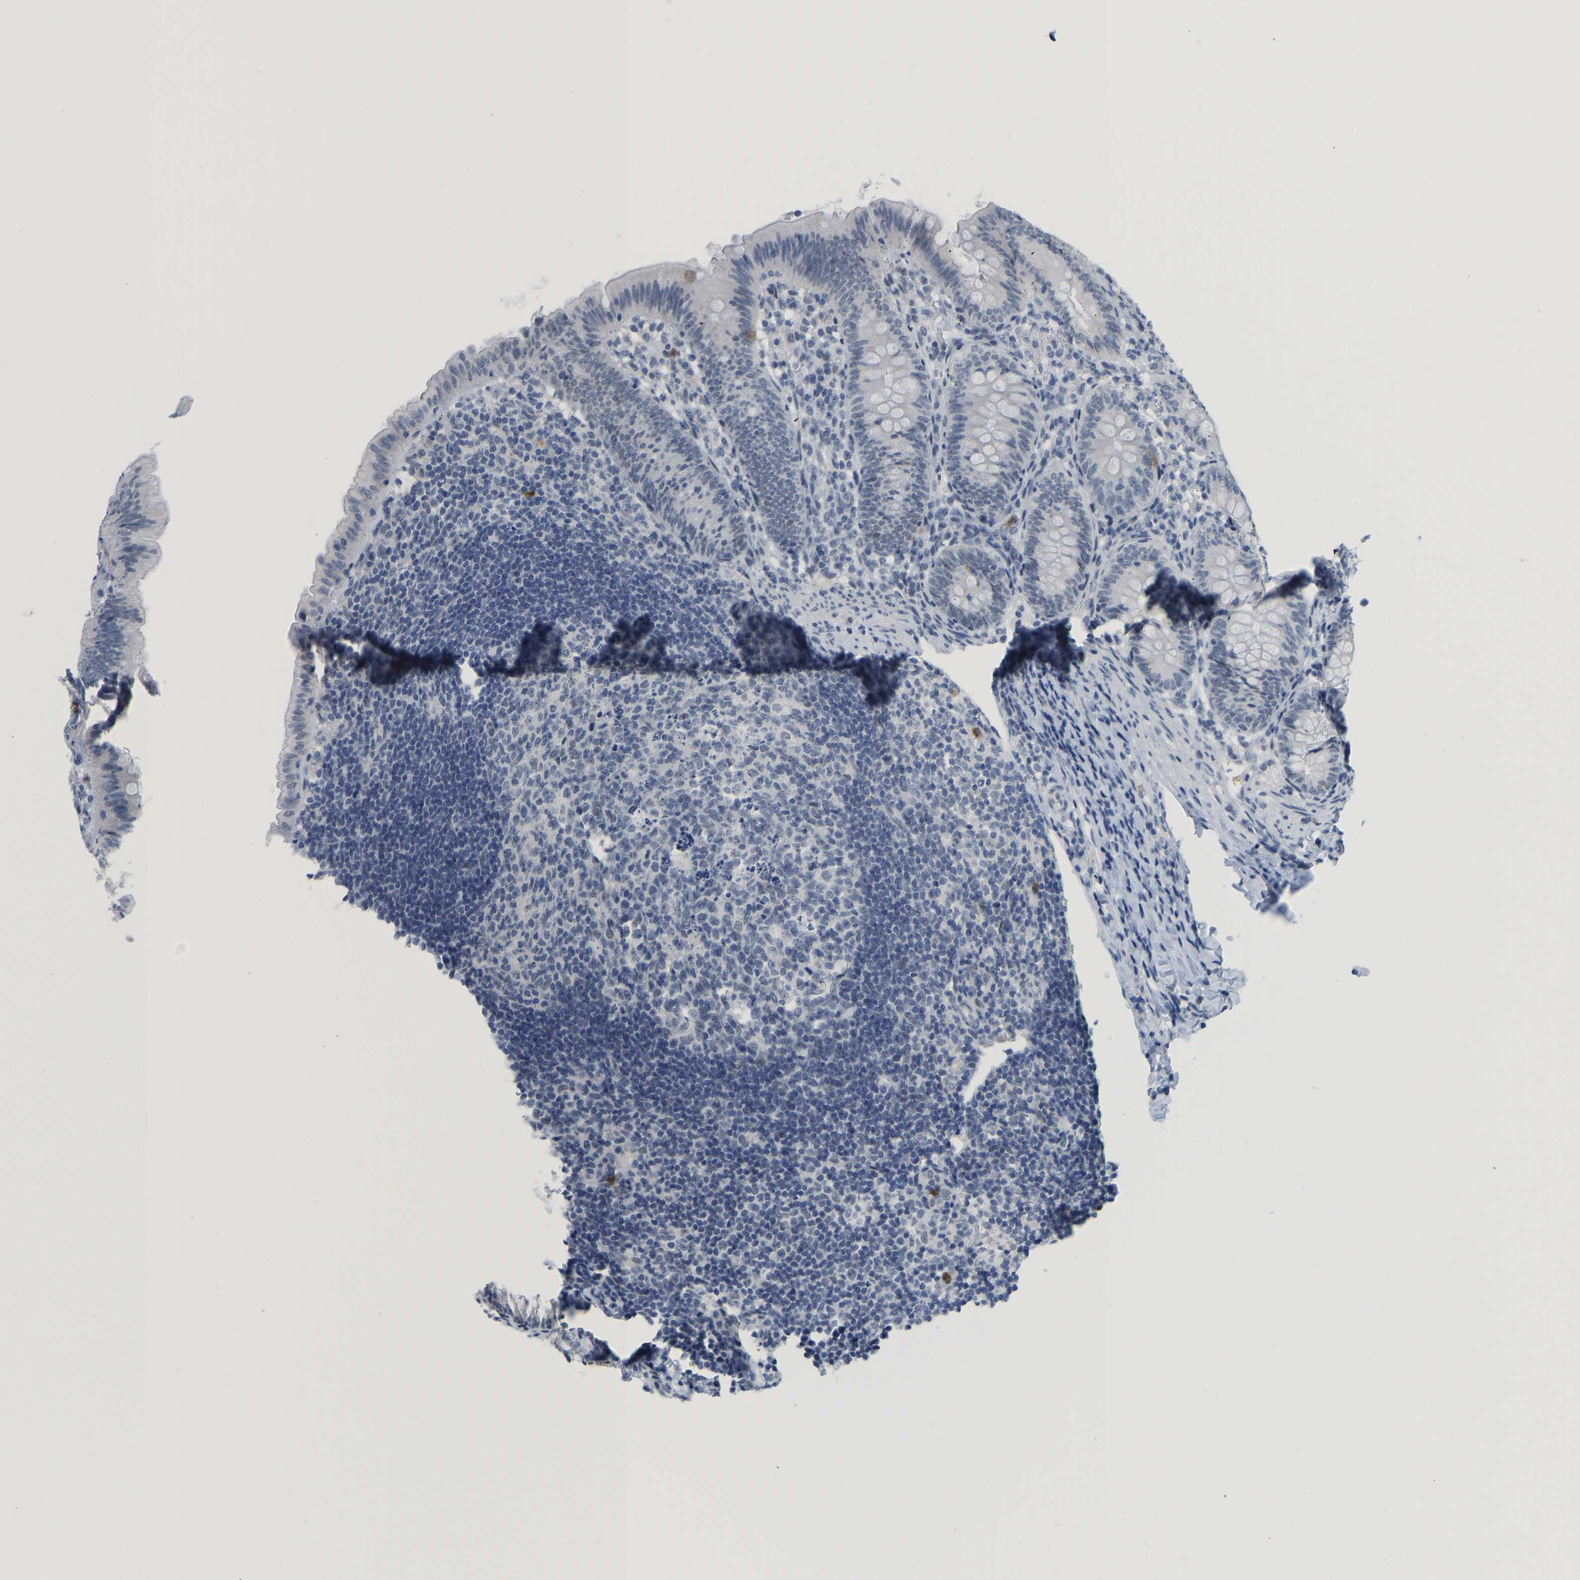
{"staining": {"intensity": "negative", "quantity": "none", "location": "none"}, "tissue": "appendix", "cell_type": "Glandular cells", "image_type": "normal", "snomed": [{"axis": "morphology", "description": "Normal tissue, NOS"}, {"axis": "topography", "description": "Appendix"}], "caption": "This is an immunohistochemistry micrograph of normal appendix. There is no positivity in glandular cells.", "gene": "TXNDC2", "patient": {"sex": "male", "age": 1}}